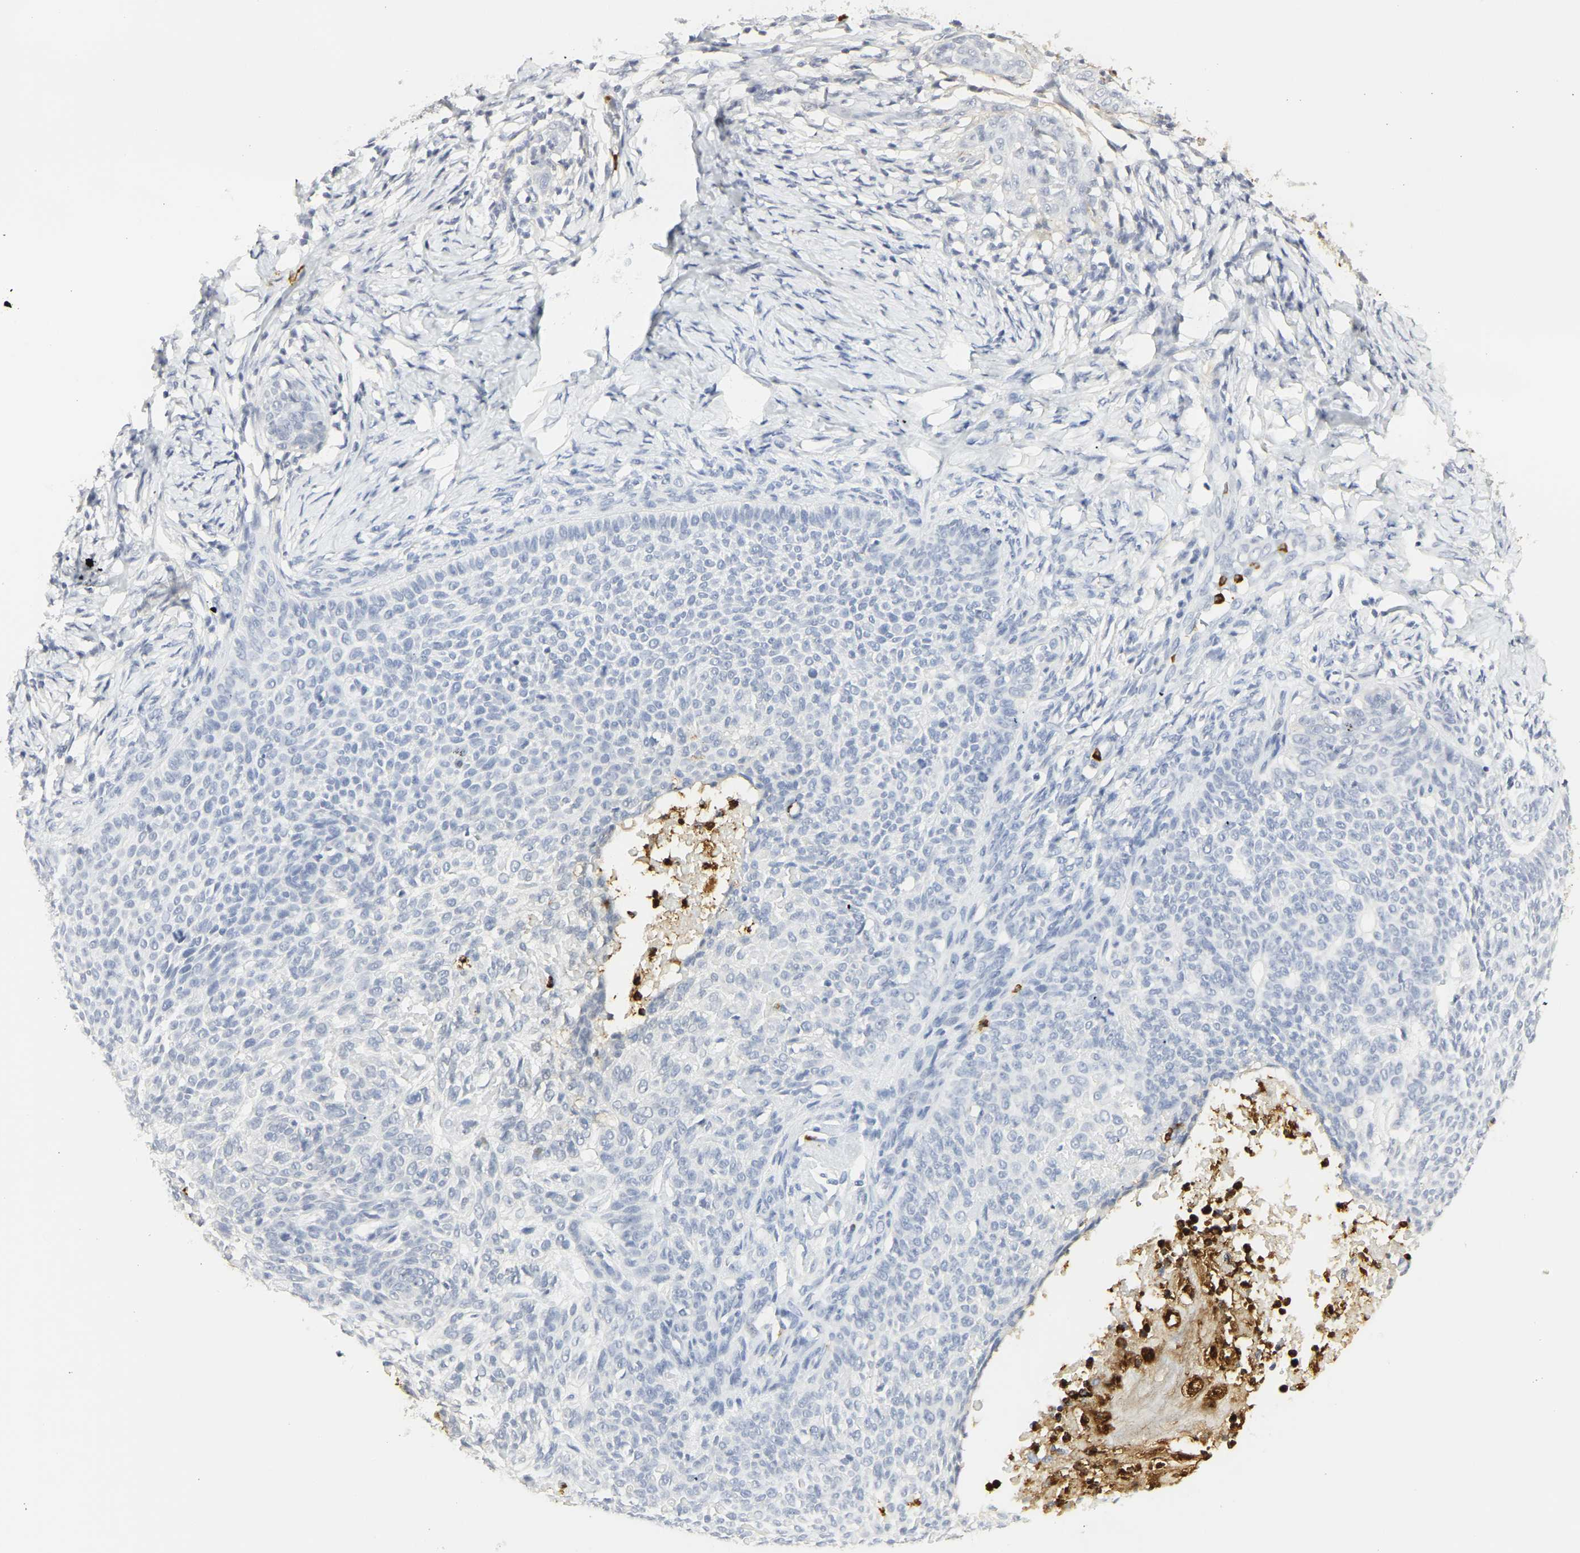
{"staining": {"intensity": "negative", "quantity": "none", "location": "none"}, "tissue": "skin cancer", "cell_type": "Tumor cells", "image_type": "cancer", "snomed": [{"axis": "morphology", "description": "Normal tissue, NOS"}, {"axis": "morphology", "description": "Basal cell carcinoma"}, {"axis": "topography", "description": "Skin"}], "caption": "Basal cell carcinoma (skin) was stained to show a protein in brown. There is no significant staining in tumor cells.", "gene": "CEACAM5", "patient": {"sex": "male", "age": 87}}